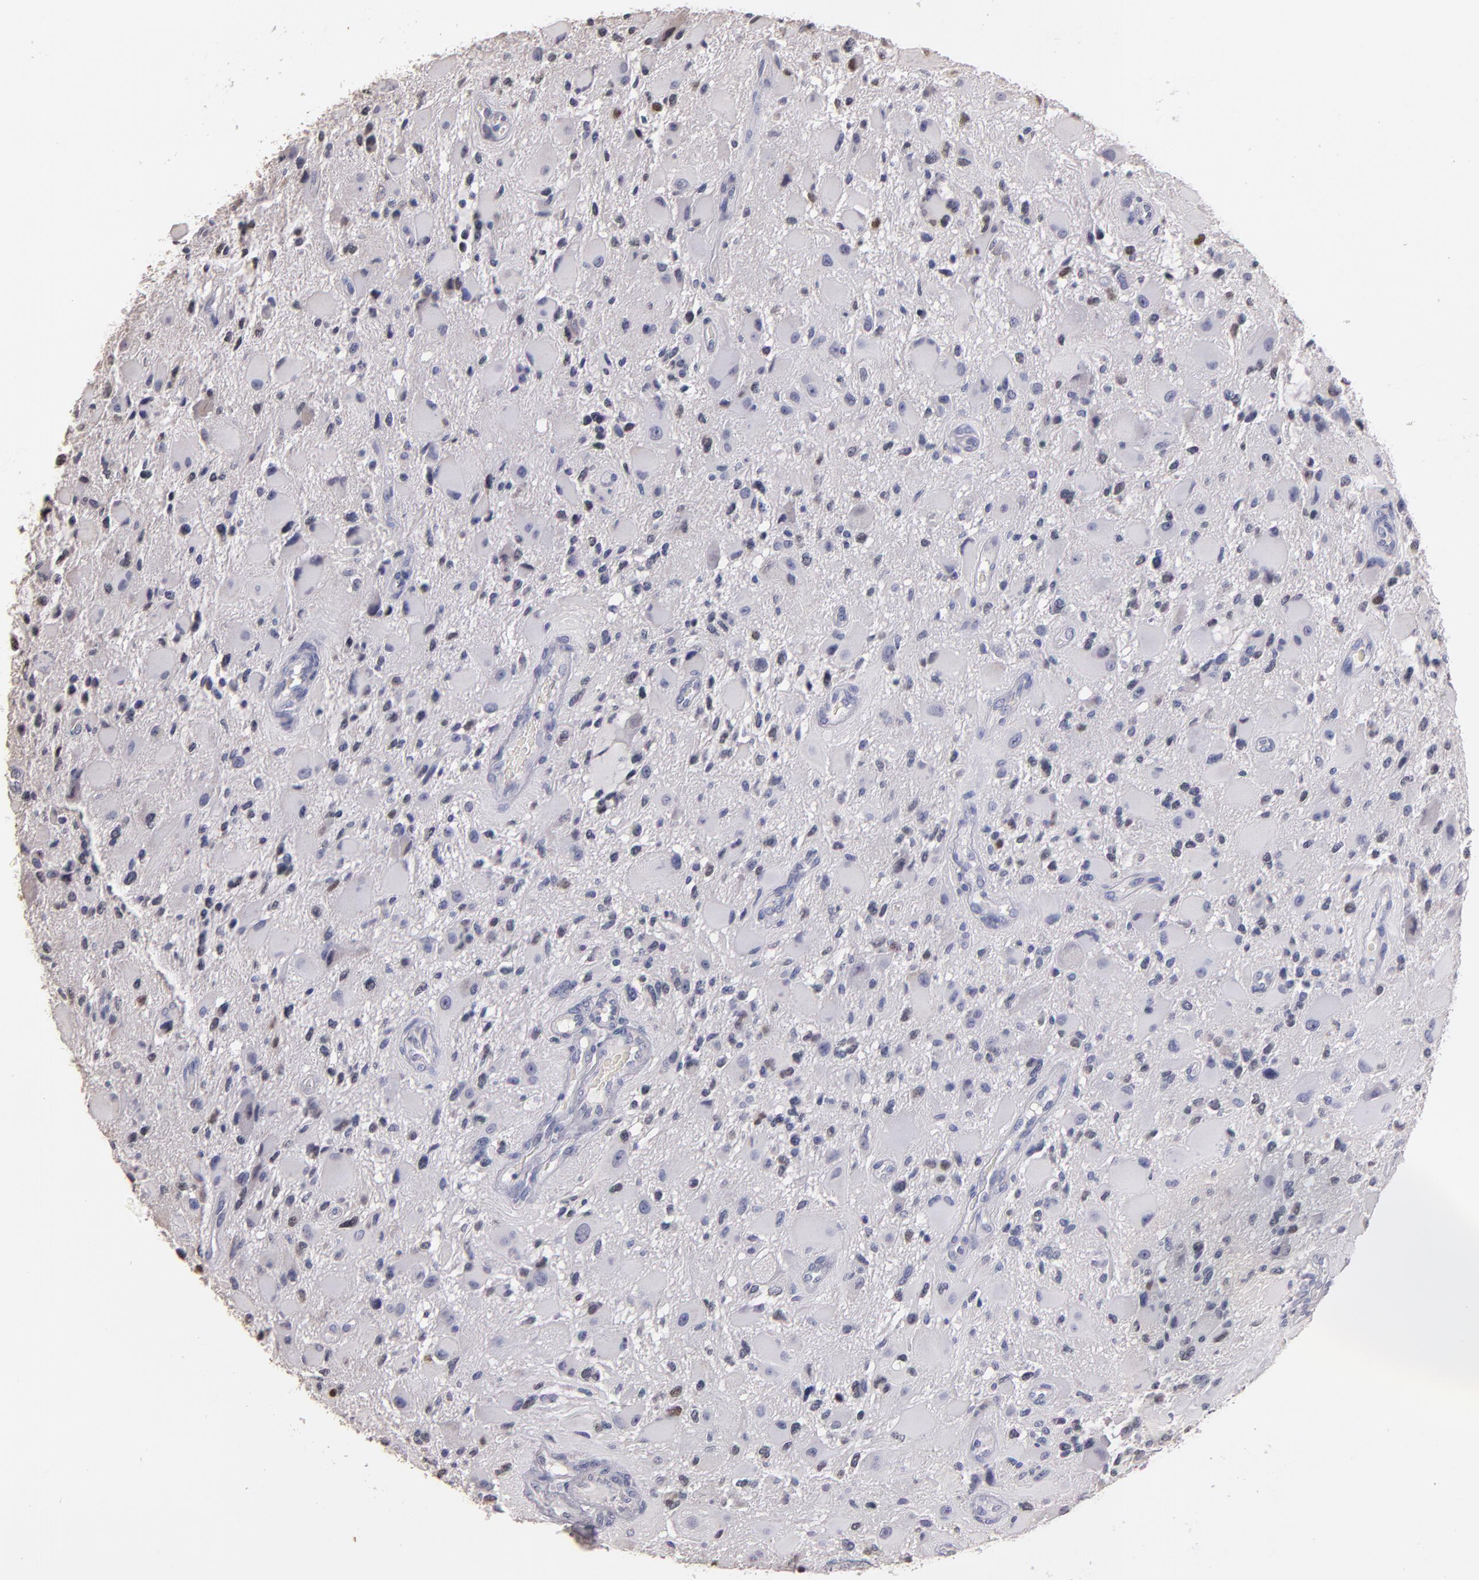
{"staining": {"intensity": "negative", "quantity": "none", "location": "none"}, "tissue": "glioma", "cell_type": "Tumor cells", "image_type": "cancer", "snomed": [{"axis": "morphology", "description": "Glioma, malignant, High grade"}, {"axis": "topography", "description": "Brain"}], "caption": "IHC image of neoplastic tissue: glioma stained with DAB exhibits no significant protein expression in tumor cells.", "gene": "SOX10", "patient": {"sex": "female", "age": 60}}